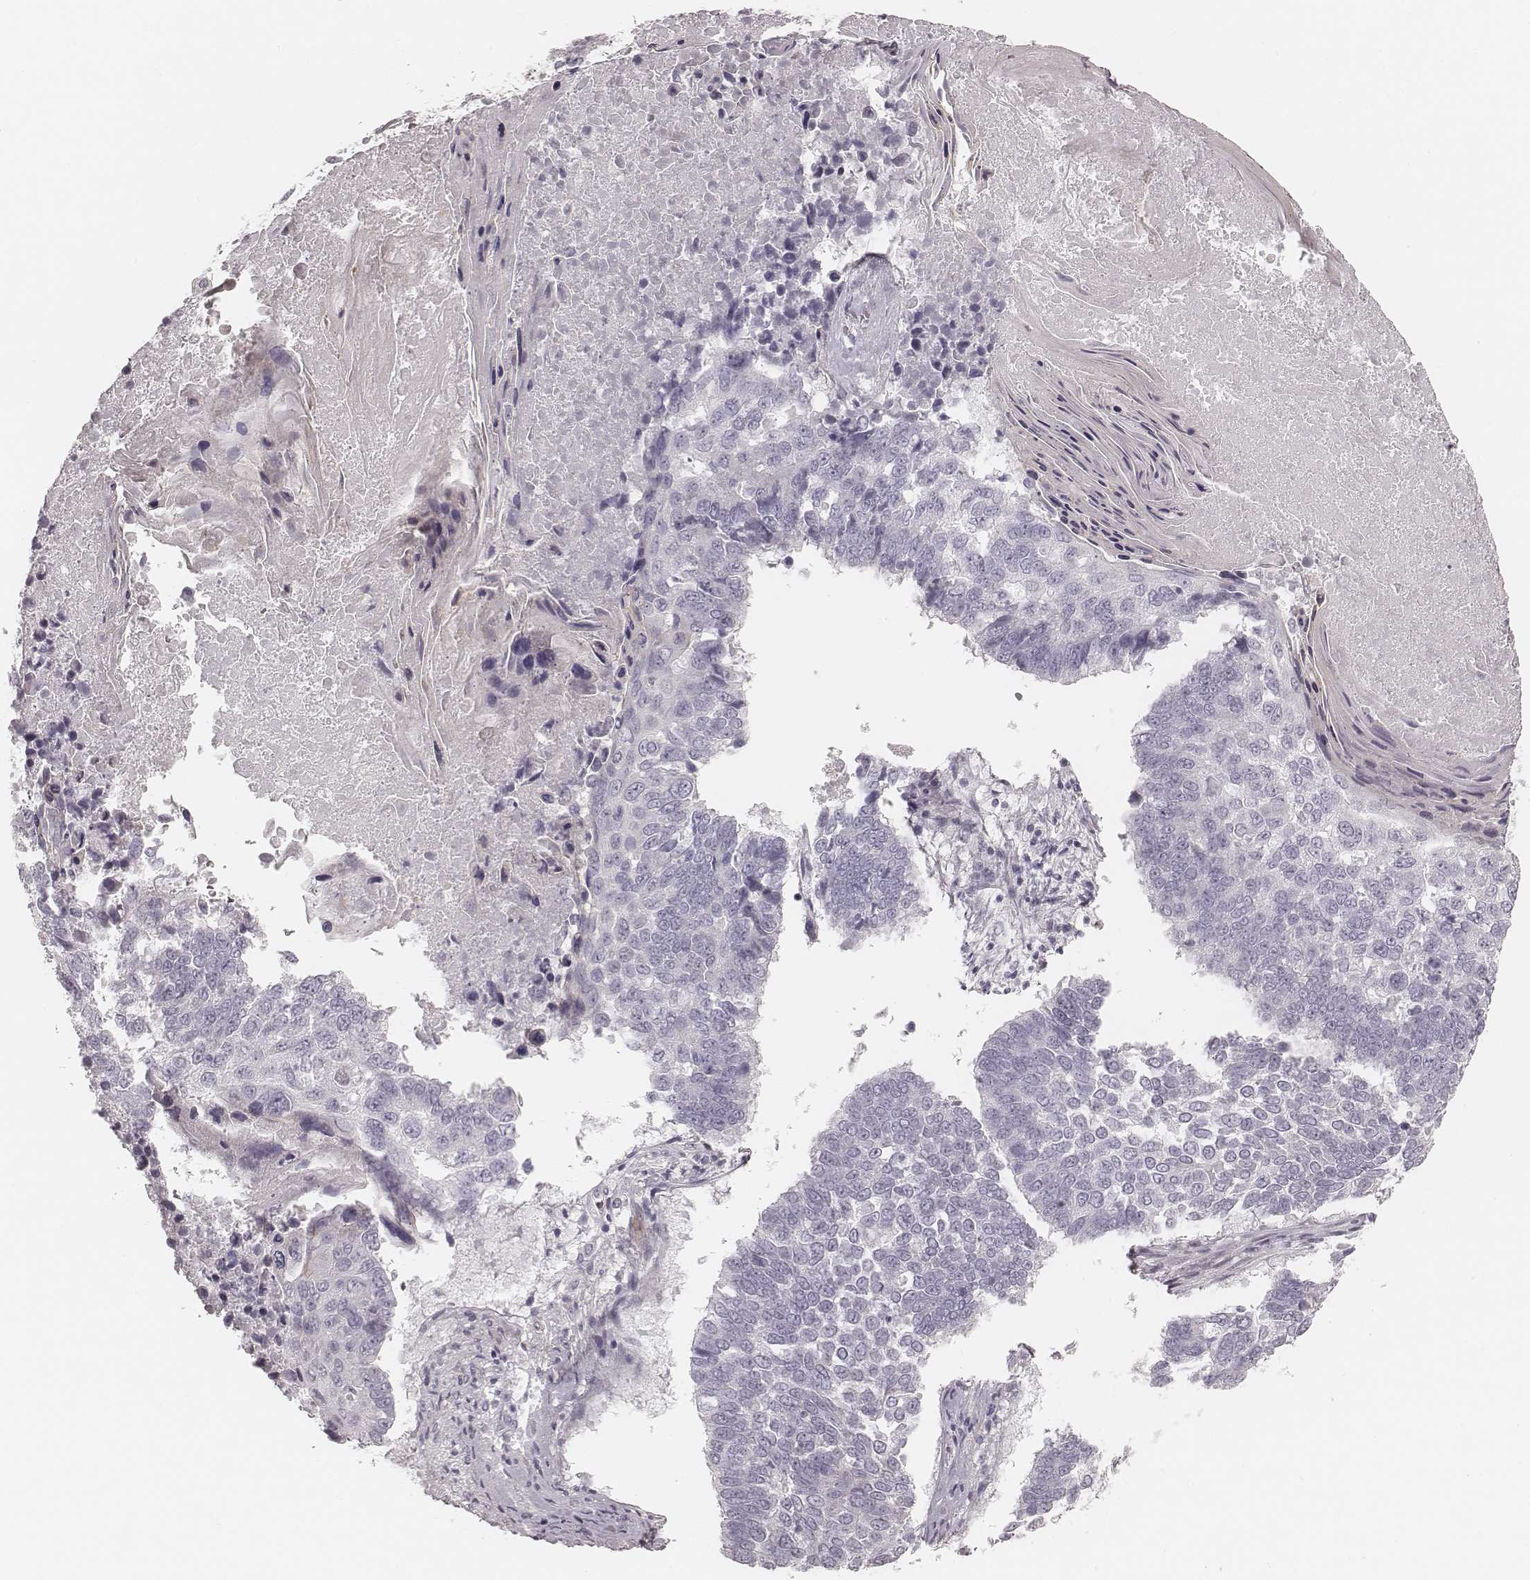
{"staining": {"intensity": "negative", "quantity": "none", "location": "none"}, "tissue": "lung cancer", "cell_type": "Tumor cells", "image_type": "cancer", "snomed": [{"axis": "morphology", "description": "Squamous cell carcinoma, NOS"}, {"axis": "topography", "description": "Lung"}], "caption": "Immunohistochemical staining of human squamous cell carcinoma (lung) exhibits no significant positivity in tumor cells. The staining was performed using DAB (3,3'-diaminobenzidine) to visualize the protein expression in brown, while the nuclei were stained in blue with hematoxylin (Magnification: 20x).", "gene": "SPATA24", "patient": {"sex": "male", "age": 73}}